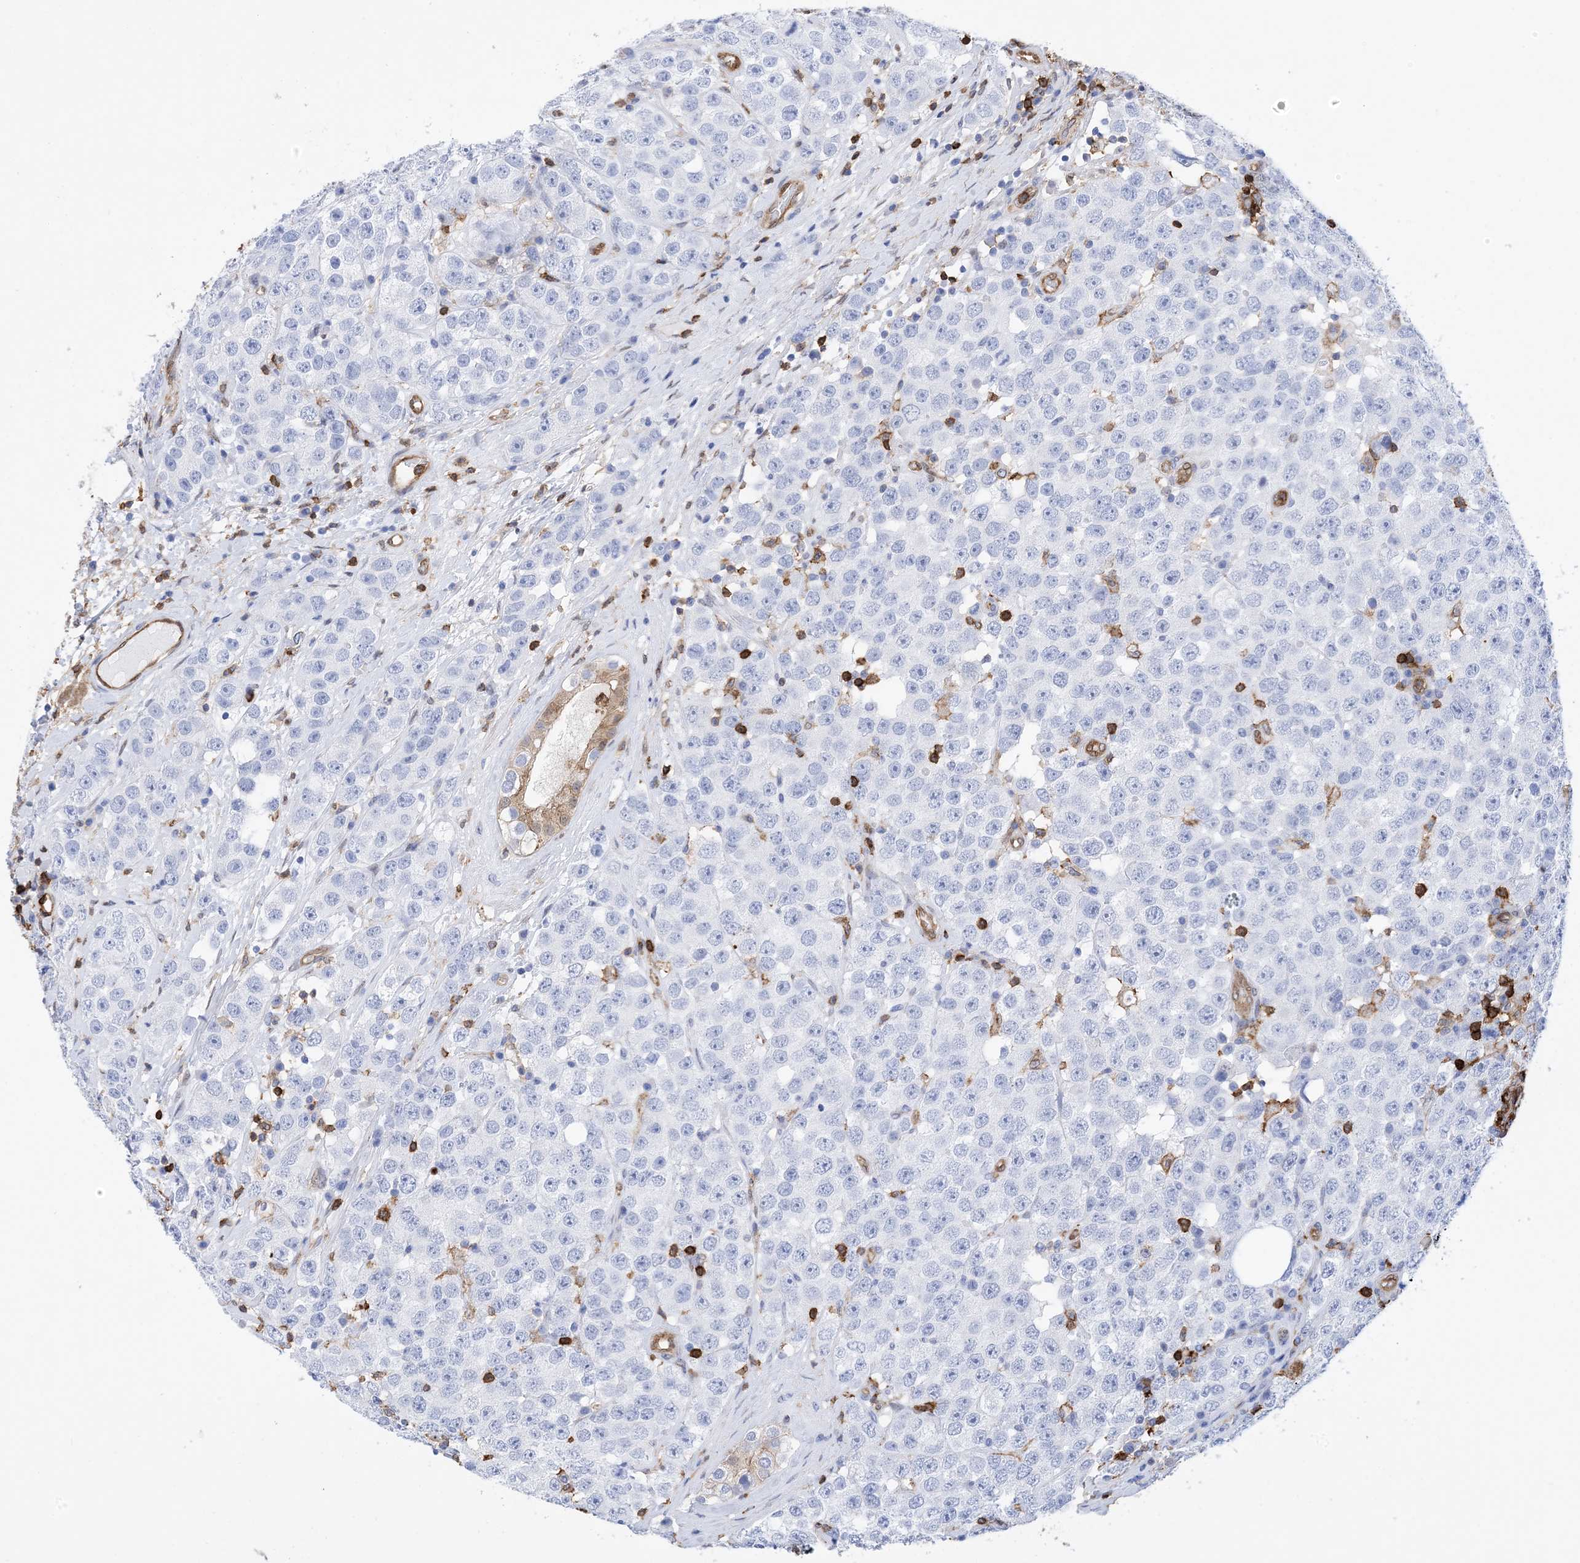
{"staining": {"intensity": "negative", "quantity": "none", "location": "none"}, "tissue": "testis cancer", "cell_type": "Tumor cells", "image_type": "cancer", "snomed": [{"axis": "morphology", "description": "Seminoma, NOS"}, {"axis": "topography", "description": "Testis"}], "caption": "Immunohistochemistry (IHC) image of neoplastic tissue: human seminoma (testis) stained with DAB exhibits no significant protein positivity in tumor cells.", "gene": "ANXA1", "patient": {"sex": "male", "age": 28}}